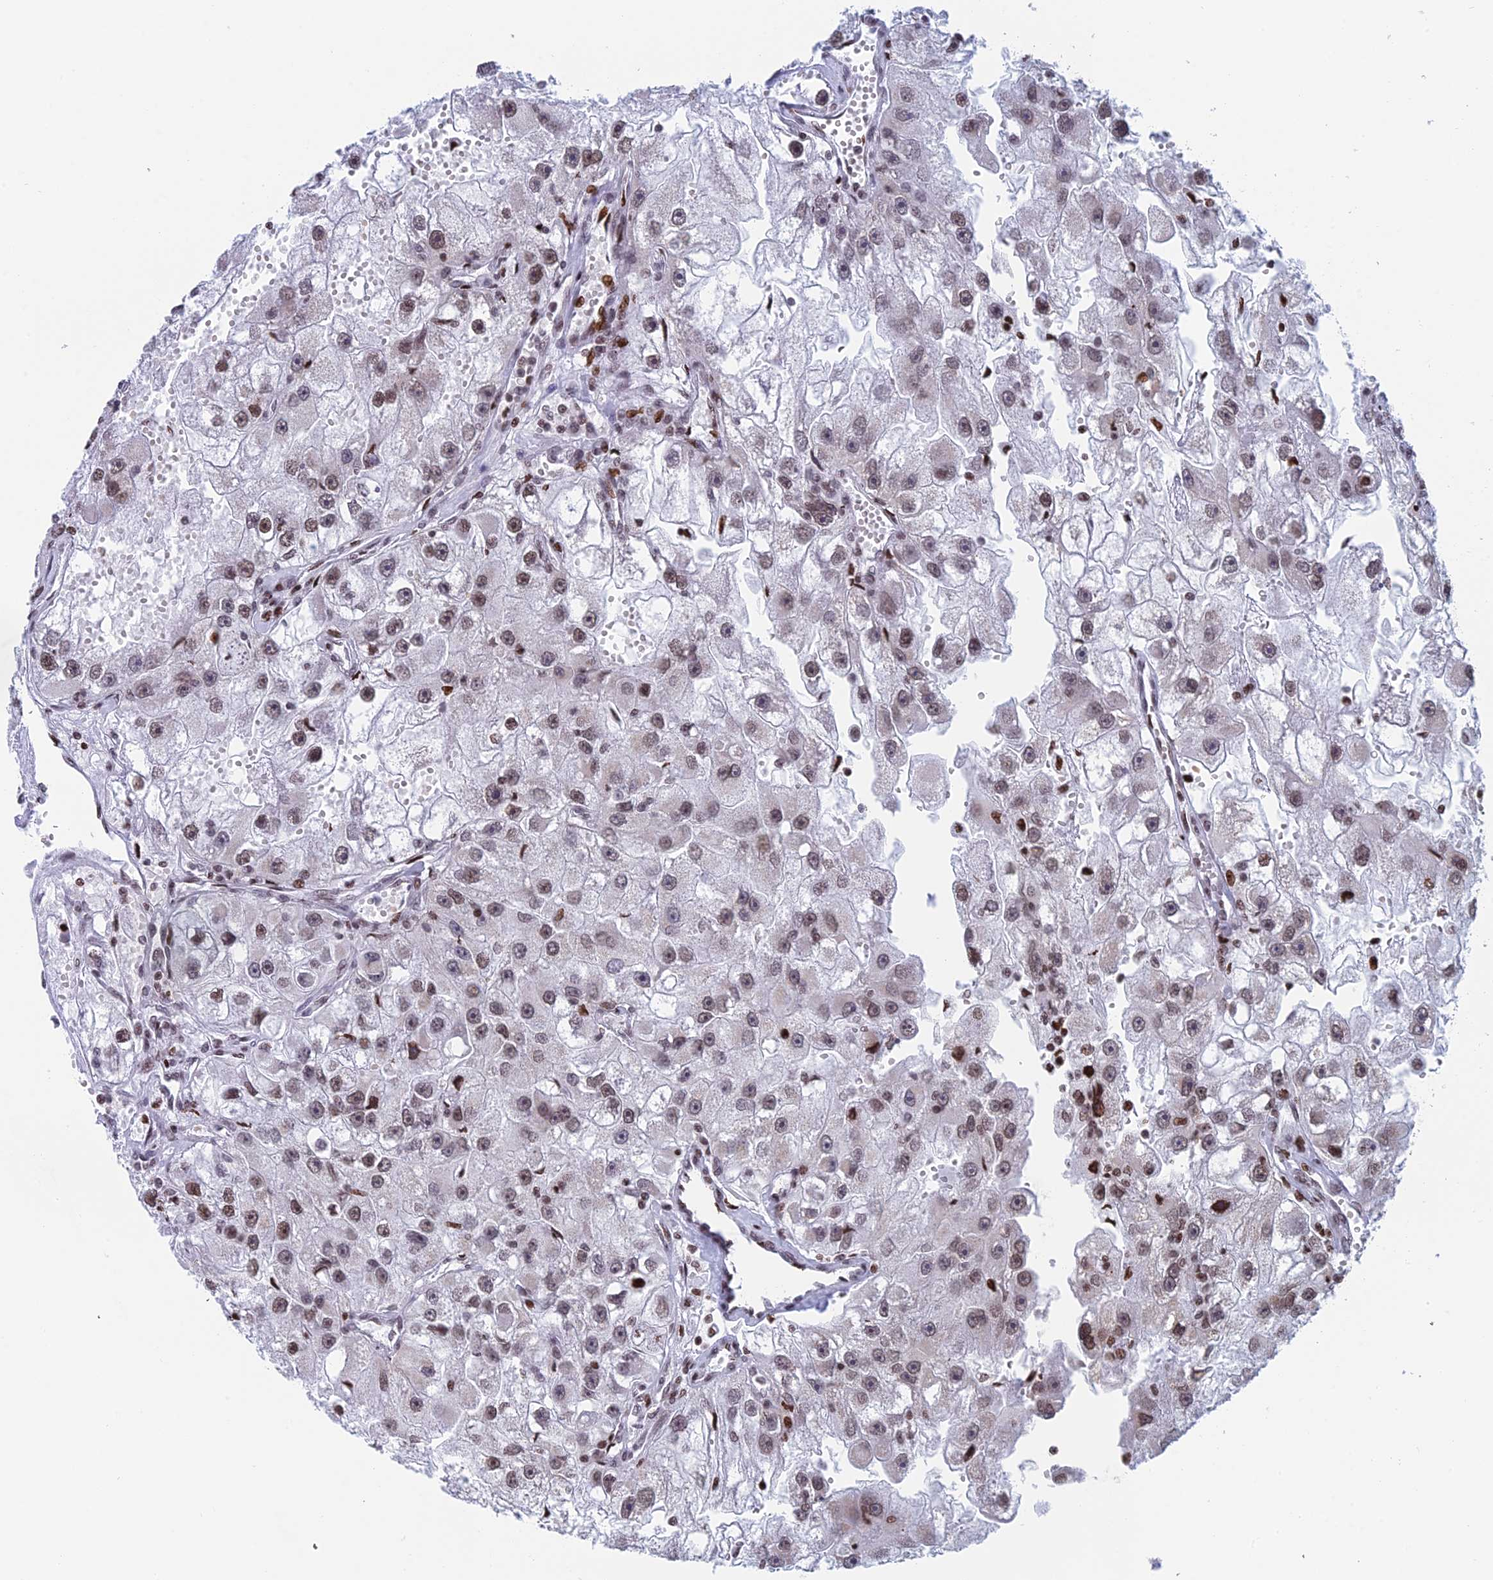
{"staining": {"intensity": "weak", "quantity": "25%-75%", "location": "nuclear"}, "tissue": "renal cancer", "cell_type": "Tumor cells", "image_type": "cancer", "snomed": [{"axis": "morphology", "description": "Adenocarcinoma, NOS"}, {"axis": "topography", "description": "Kidney"}], "caption": "A histopathology image of adenocarcinoma (renal) stained for a protein exhibits weak nuclear brown staining in tumor cells.", "gene": "RPAP1", "patient": {"sex": "male", "age": 63}}